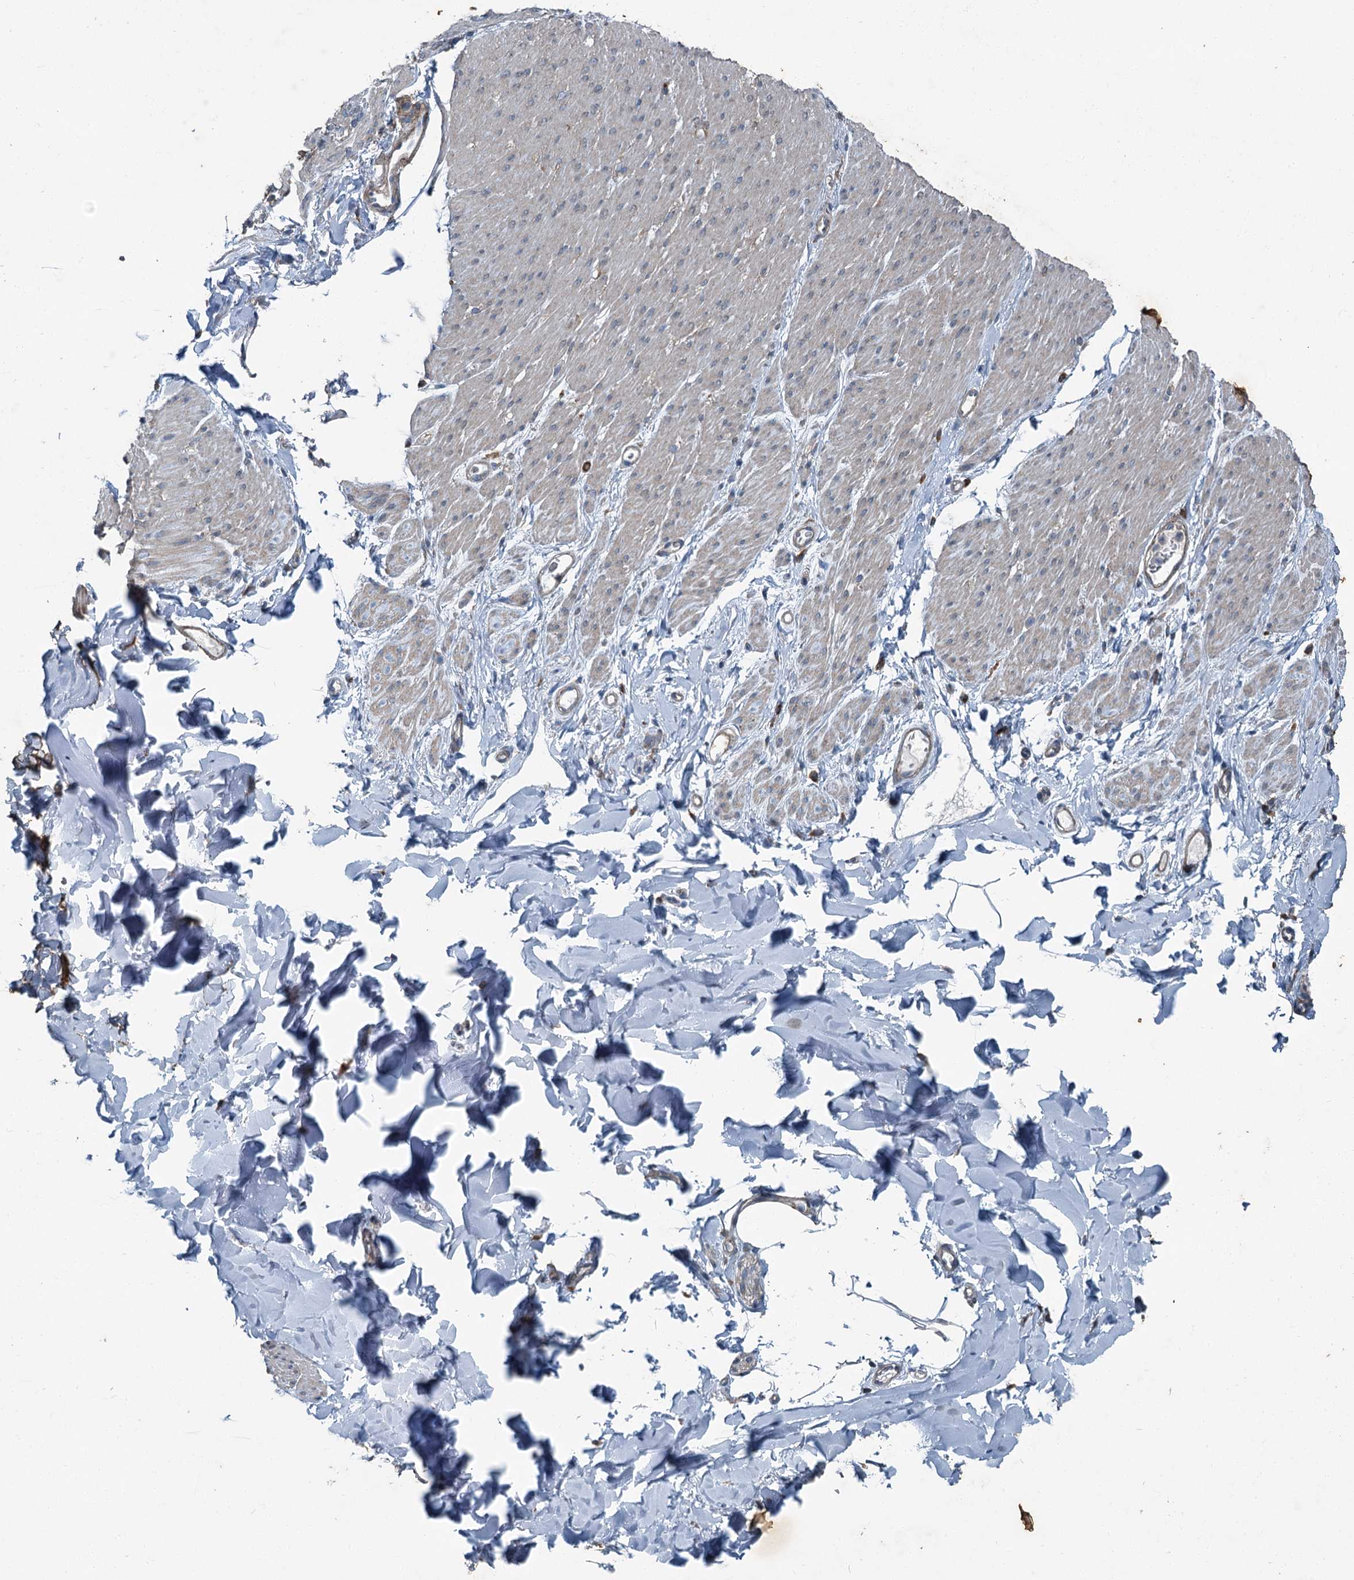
{"staining": {"intensity": "weak", "quantity": "<25%", "location": "cytoplasmic/membranous"}, "tissue": "adipose tissue", "cell_type": "Adipocytes", "image_type": "normal", "snomed": [{"axis": "morphology", "description": "Normal tissue, NOS"}, {"axis": "topography", "description": "Colon"}, {"axis": "topography", "description": "Peripheral nerve tissue"}], "caption": "Immunohistochemistry (IHC) of unremarkable human adipose tissue reveals no expression in adipocytes. (Stains: DAB IHC with hematoxylin counter stain, Microscopy: brightfield microscopy at high magnification).", "gene": "AXL", "patient": {"sex": "female", "age": 61}}